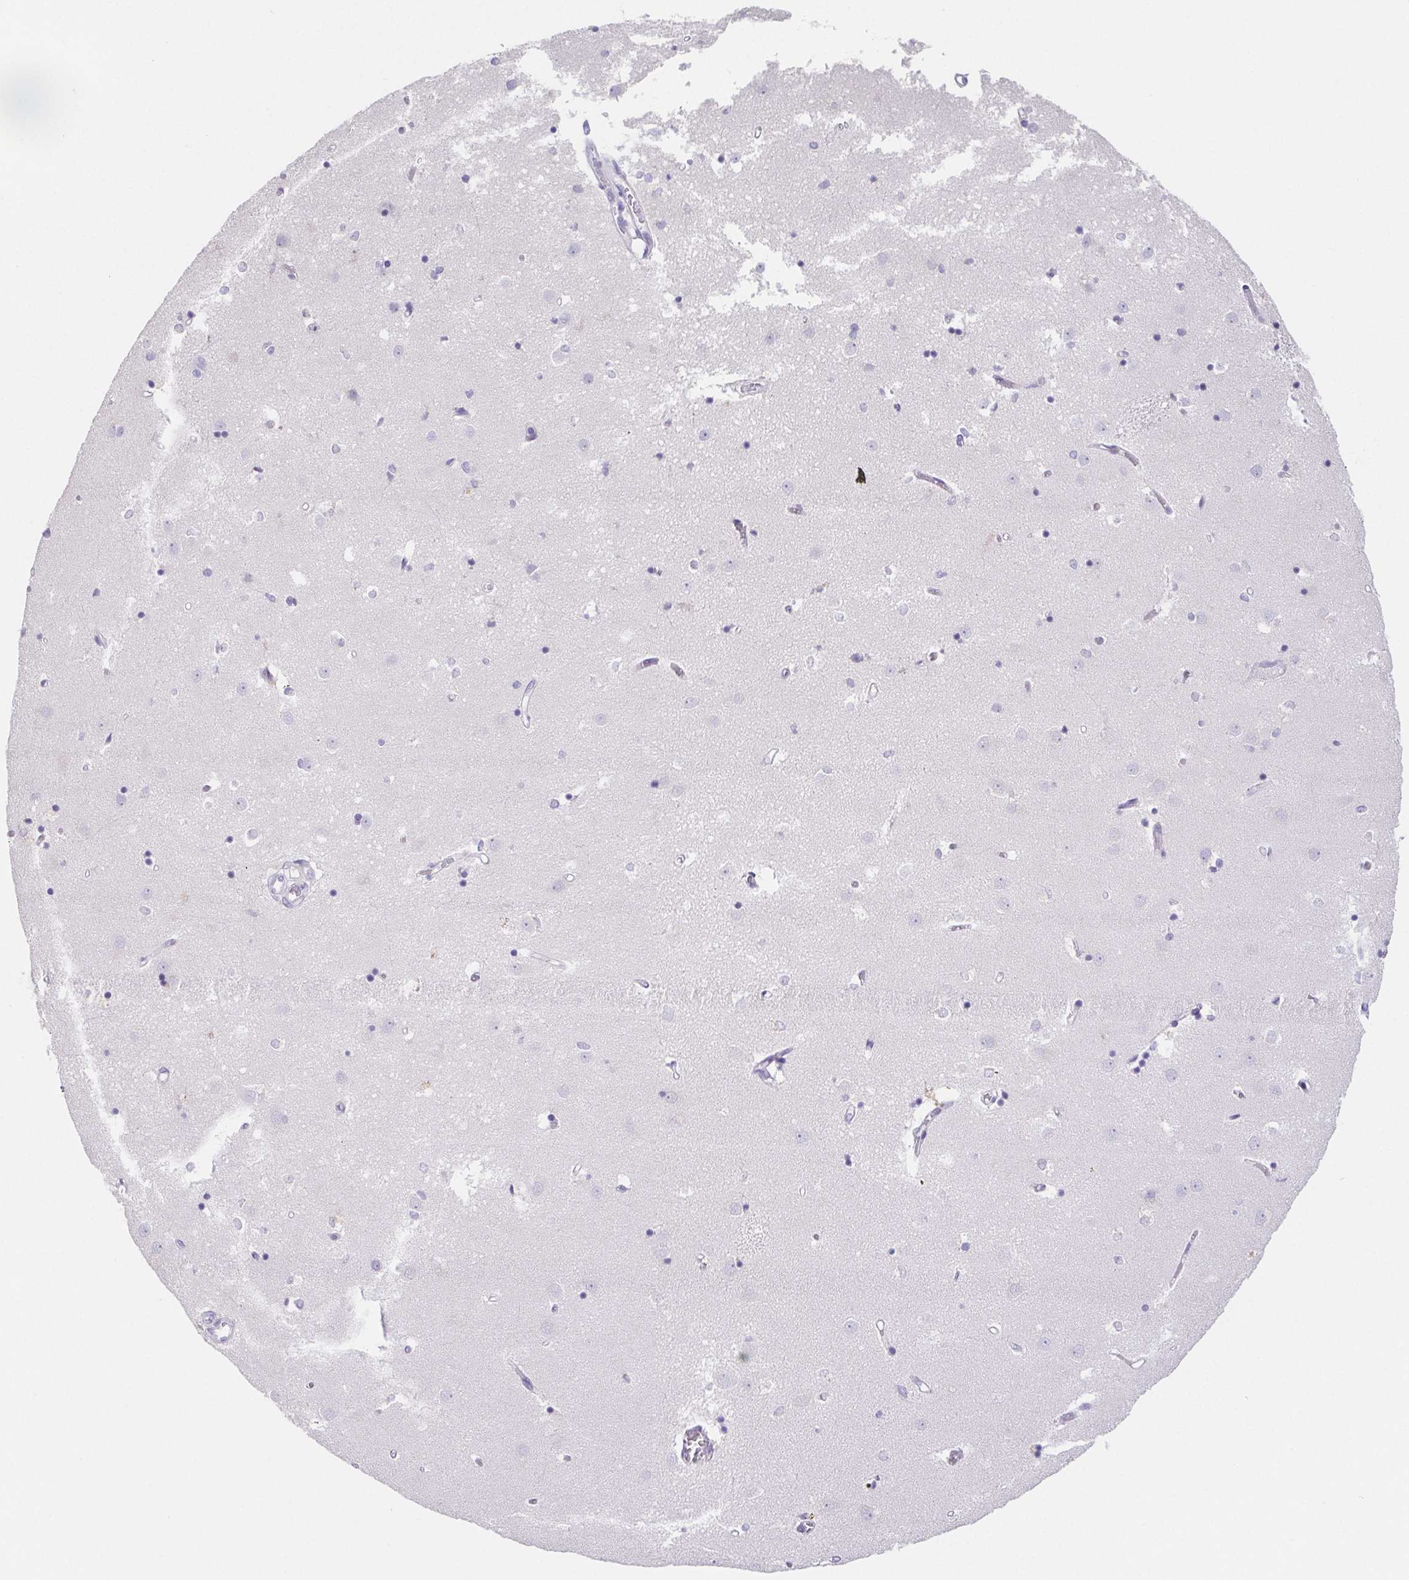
{"staining": {"intensity": "negative", "quantity": "none", "location": "none"}, "tissue": "caudate", "cell_type": "Glial cells", "image_type": "normal", "snomed": [{"axis": "morphology", "description": "Normal tissue, NOS"}, {"axis": "topography", "description": "Lateral ventricle wall"}], "caption": "DAB (3,3'-diaminobenzidine) immunohistochemical staining of normal human caudate reveals no significant staining in glial cells.", "gene": "HDGFL1", "patient": {"sex": "male", "age": 54}}